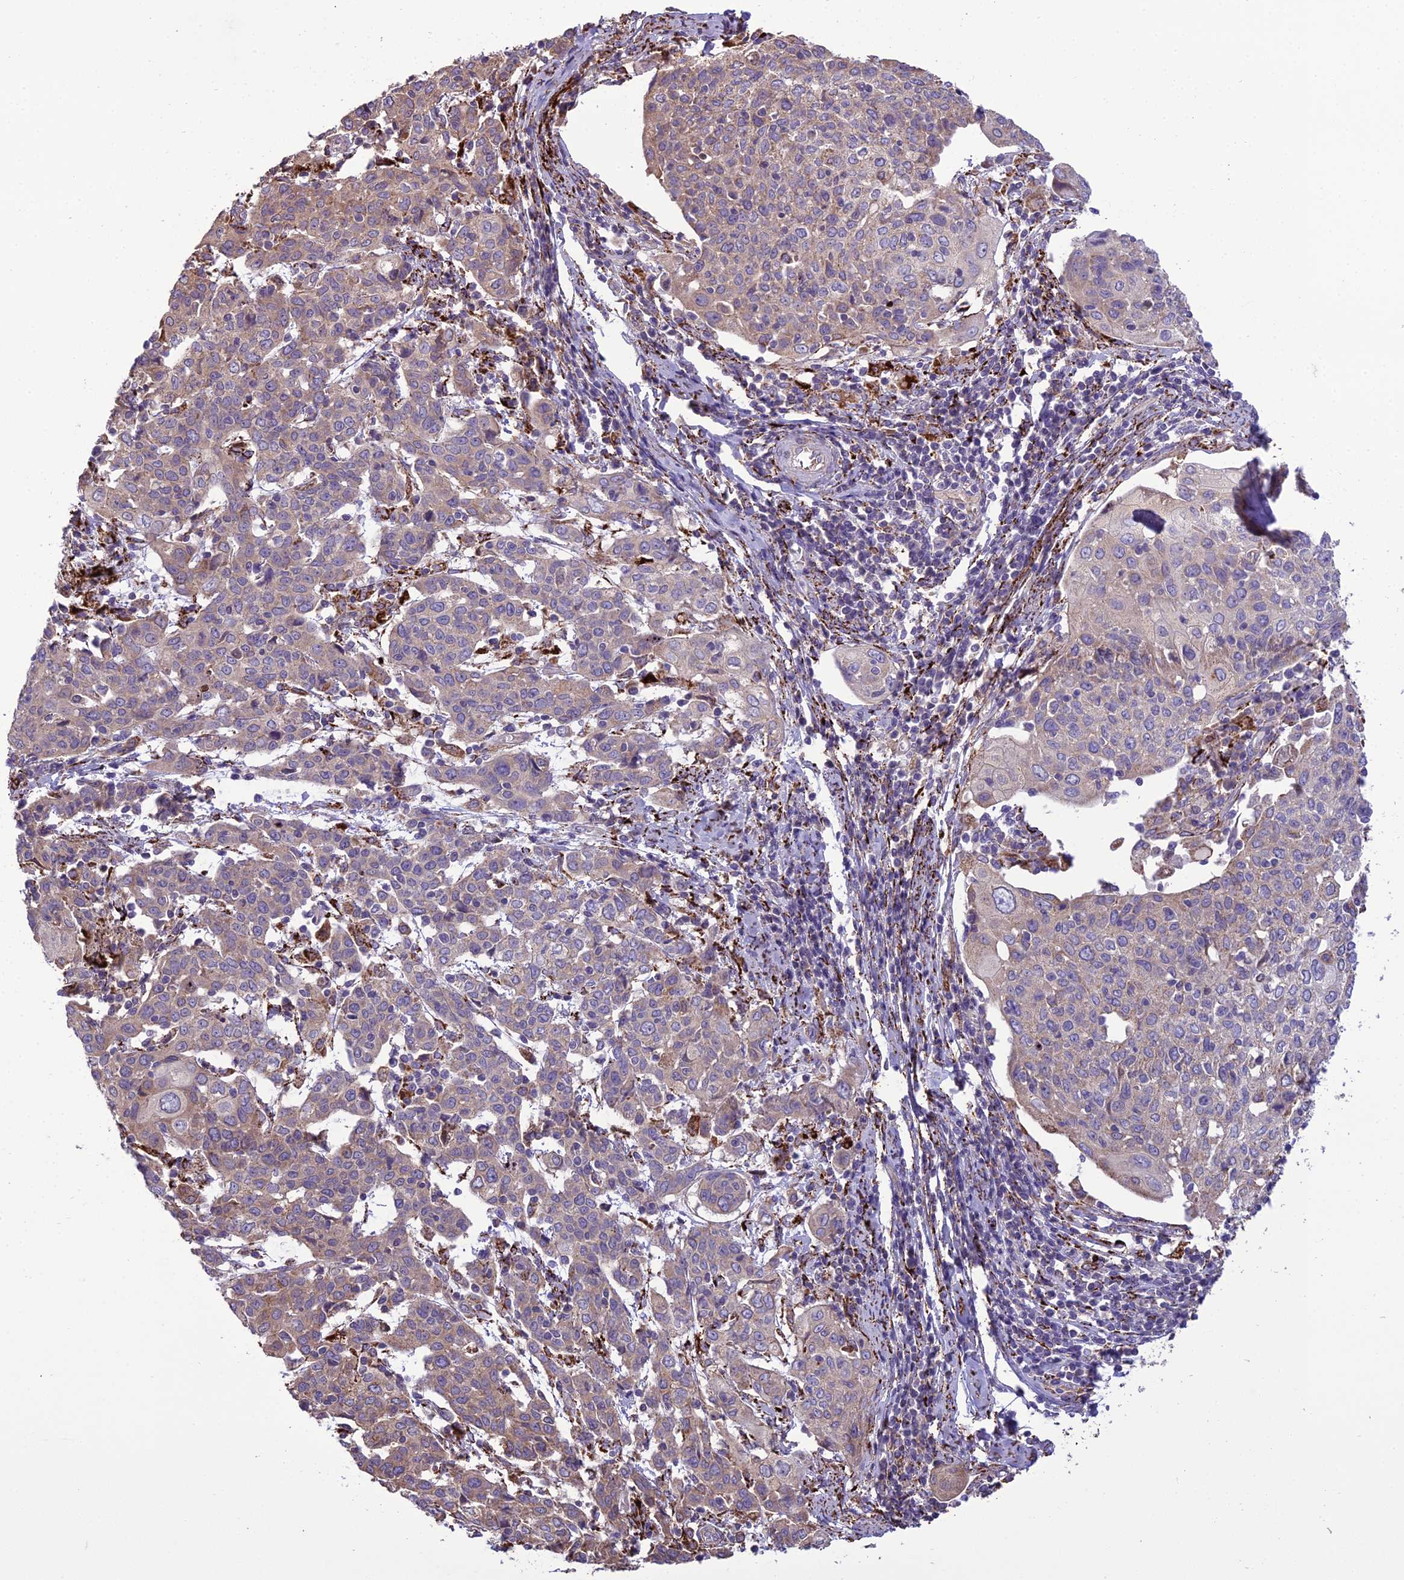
{"staining": {"intensity": "weak", "quantity": "25%-75%", "location": "cytoplasmic/membranous"}, "tissue": "cervical cancer", "cell_type": "Tumor cells", "image_type": "cancer", "snomed": [{"axis": "morphology", "description": "Squamous cell carcinoma, NOS"}, {"axis": "topography", "description": "Cervix"}], "caption": "Cervical cancer (squamous cell carcinoma) stained with DAB IHC reveals low levels of weak cytoplasmic/membranous staining in approximately 25%-75% of tumor cells. The protein of interest is shown in brown color, while the nuclei are stained blue.", "gene": "TBC1D24", "patient": {"sex": "female", "age": 67}}